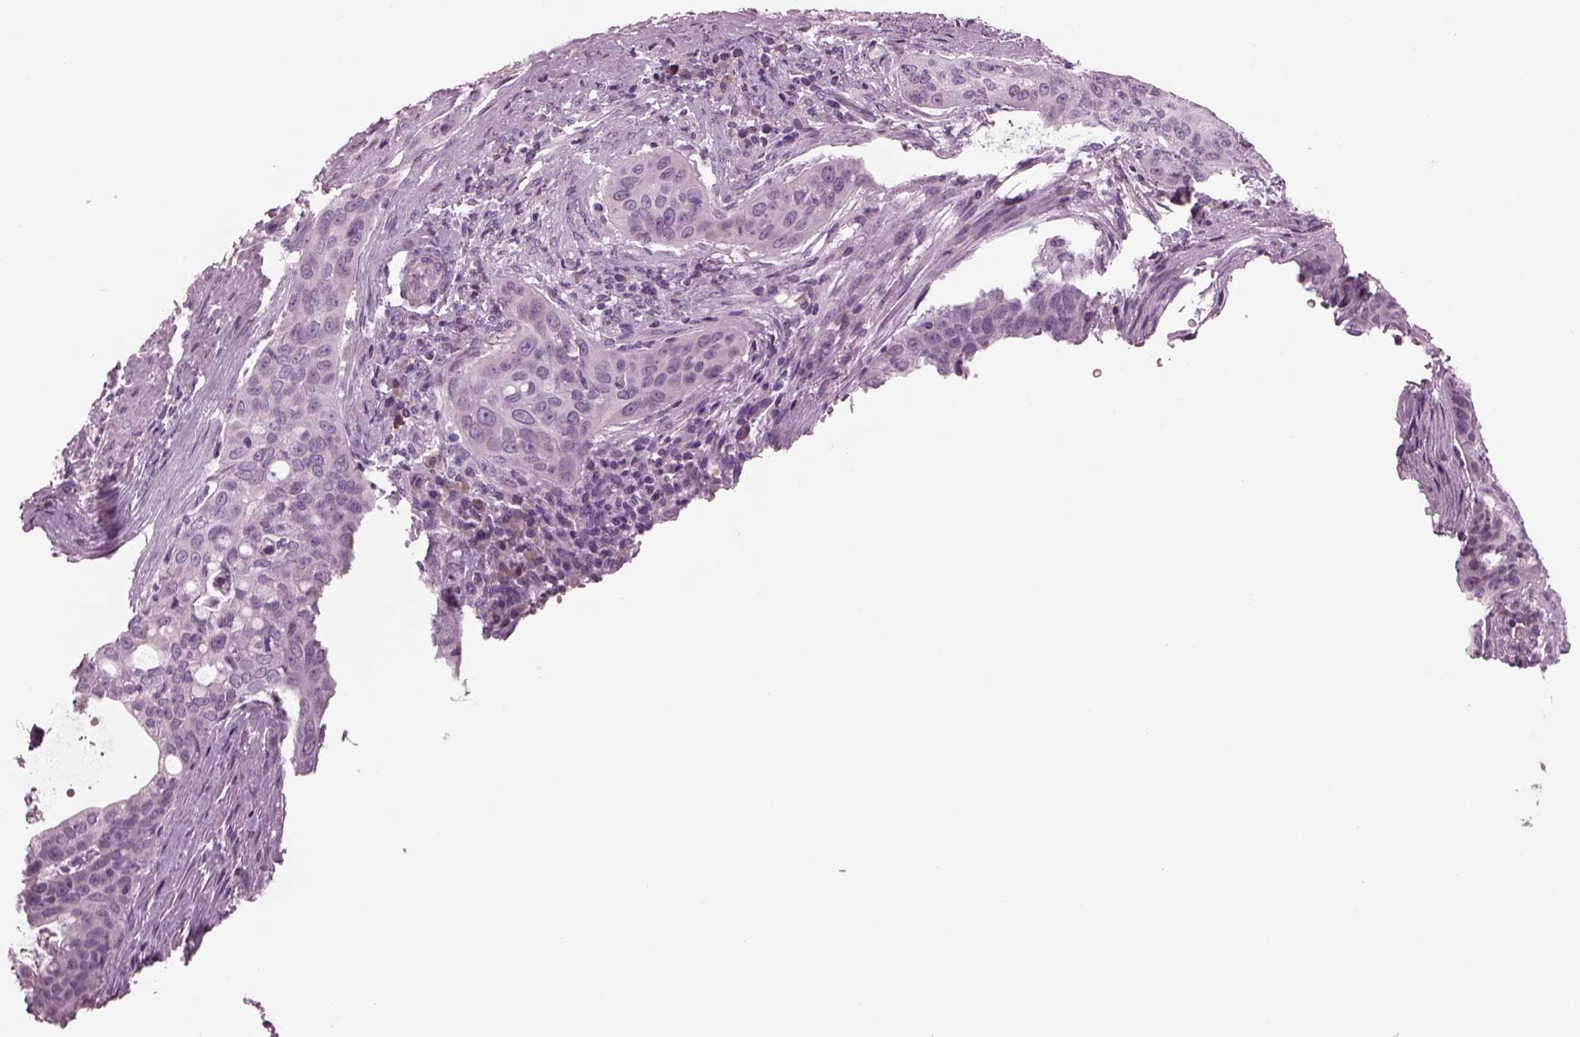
{"staining": {"intensity": "negative", "quantity": "none", "location": "none"}, "tissue": "urothelial cancer", "cell_type": "Tumor cells", "image_type": "cancer", "snomed": [{"axis": "morphology", "description": "Urothelial carcinoma, High grade"}, {"axis": "topography", "description": "Urinary bladder"}], "caption": "This is a photomicrograph of immunohistochemistry (IHC) staining of urothelial carcinoma (high-grade), which shows no positivity in tumor cells. The staining was performed using DAB to visualize the protein expression in brown, while the nuclei were stained in blue with hematoxylin (Magnification: 20x).", "gene": "CYLC1", "patient": {"sex": "male", "age": 82}}